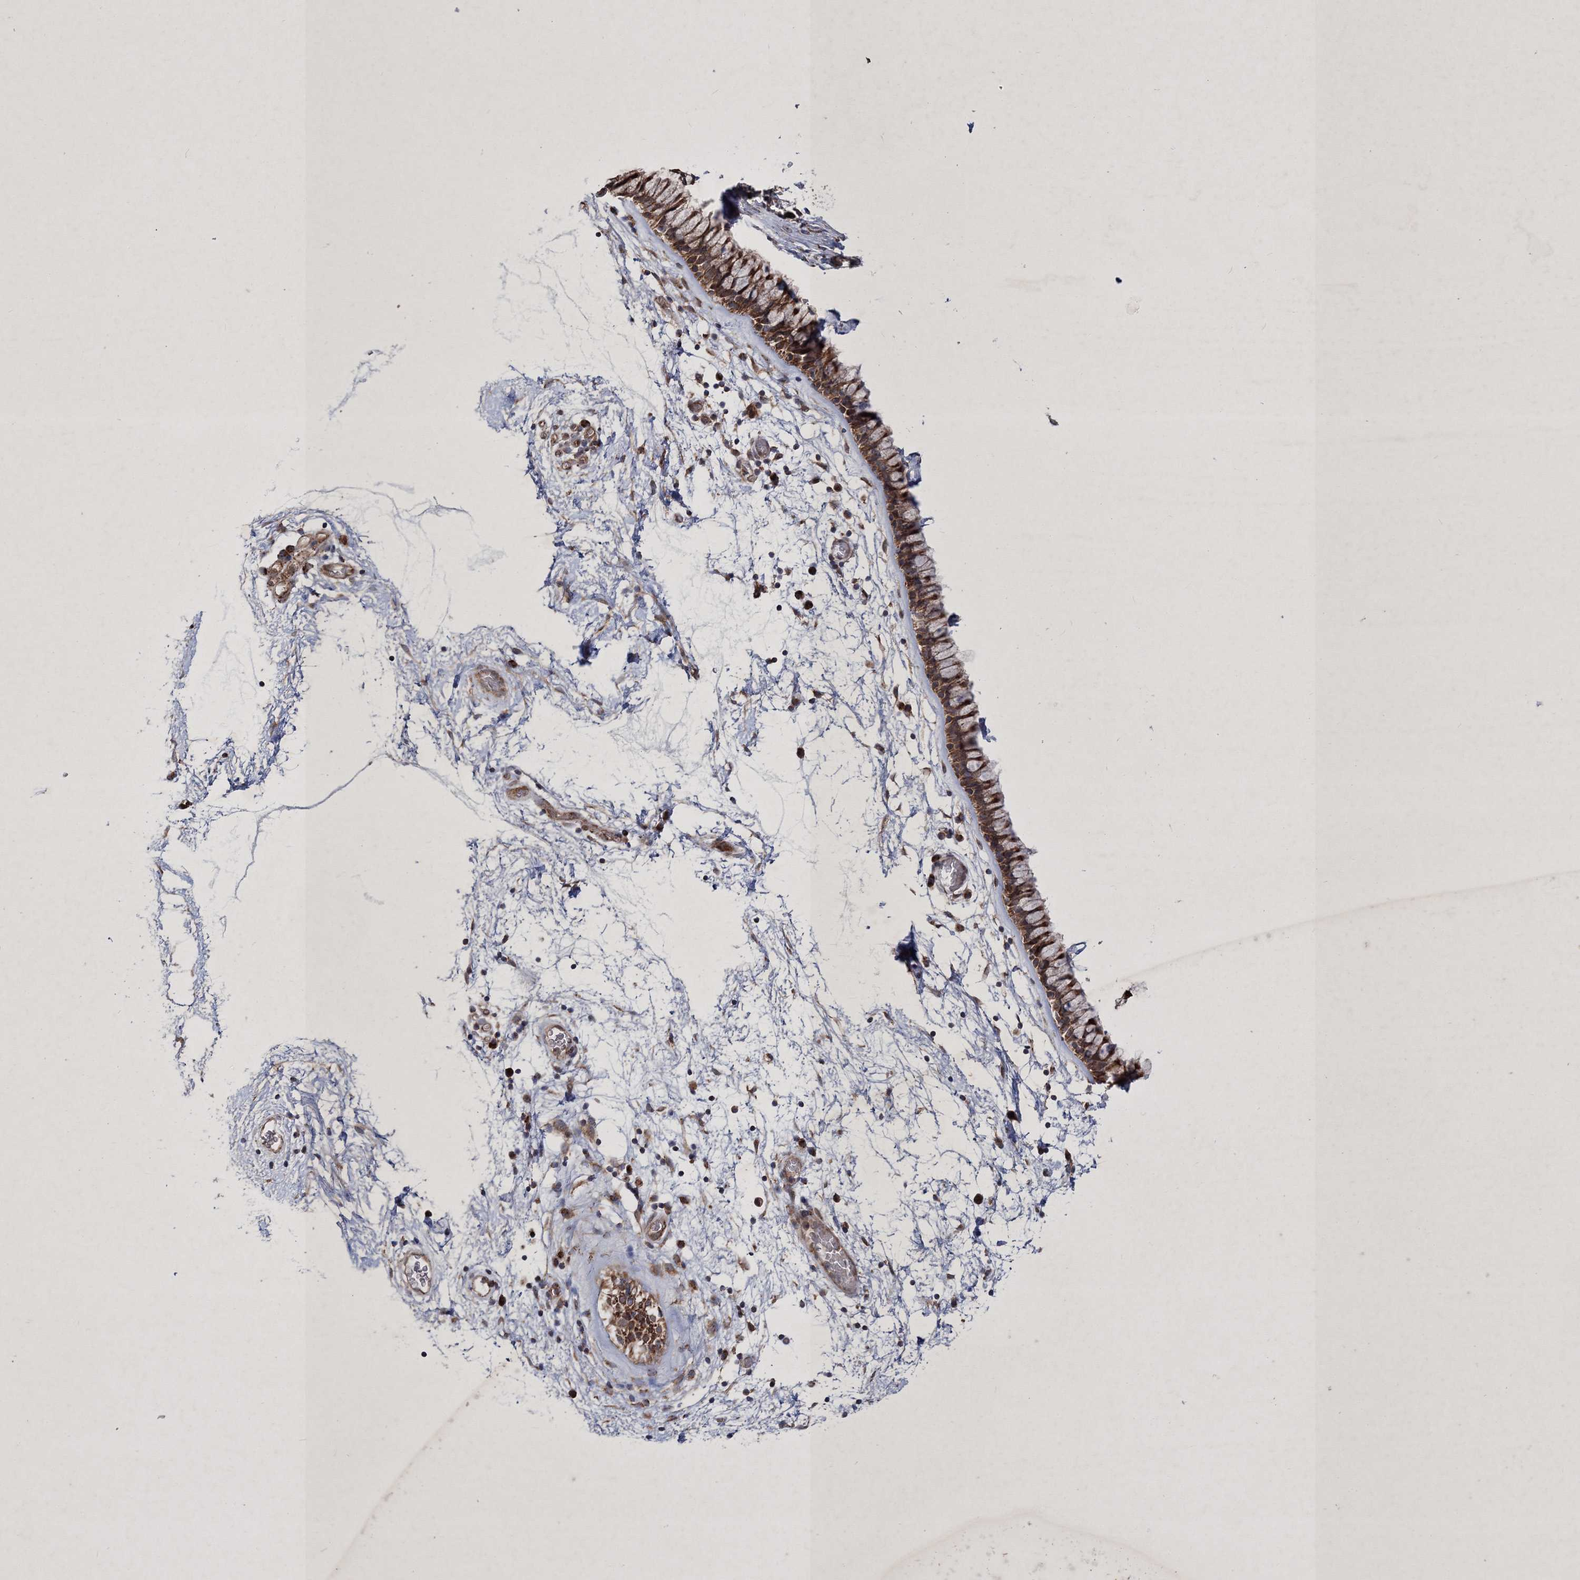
{"staining": {"intensity": "strong", "quantity": ">75%", "location": "cytoplasmic/membranous"}, "tissue": "nasopharynx", "cell_type": "Respiratory epithelial cells", "image_type": "normal", "snomed": [{"axis": "morphology", "description": "Normal tissue, NOS"}, {"axis": "morphology", "description": "Inflammation, NOS"}, {"axis": "topography", "description": "Nasopharynx"}], "caption": "Nasopharynx stained for a protein (brown) exhibits strong cytoplasmic/membranous positive staining in approximately >75% of respiratory epithelial cells.", "gene": "SCRN3", "patient": {"sex": "male", "age": 48}}